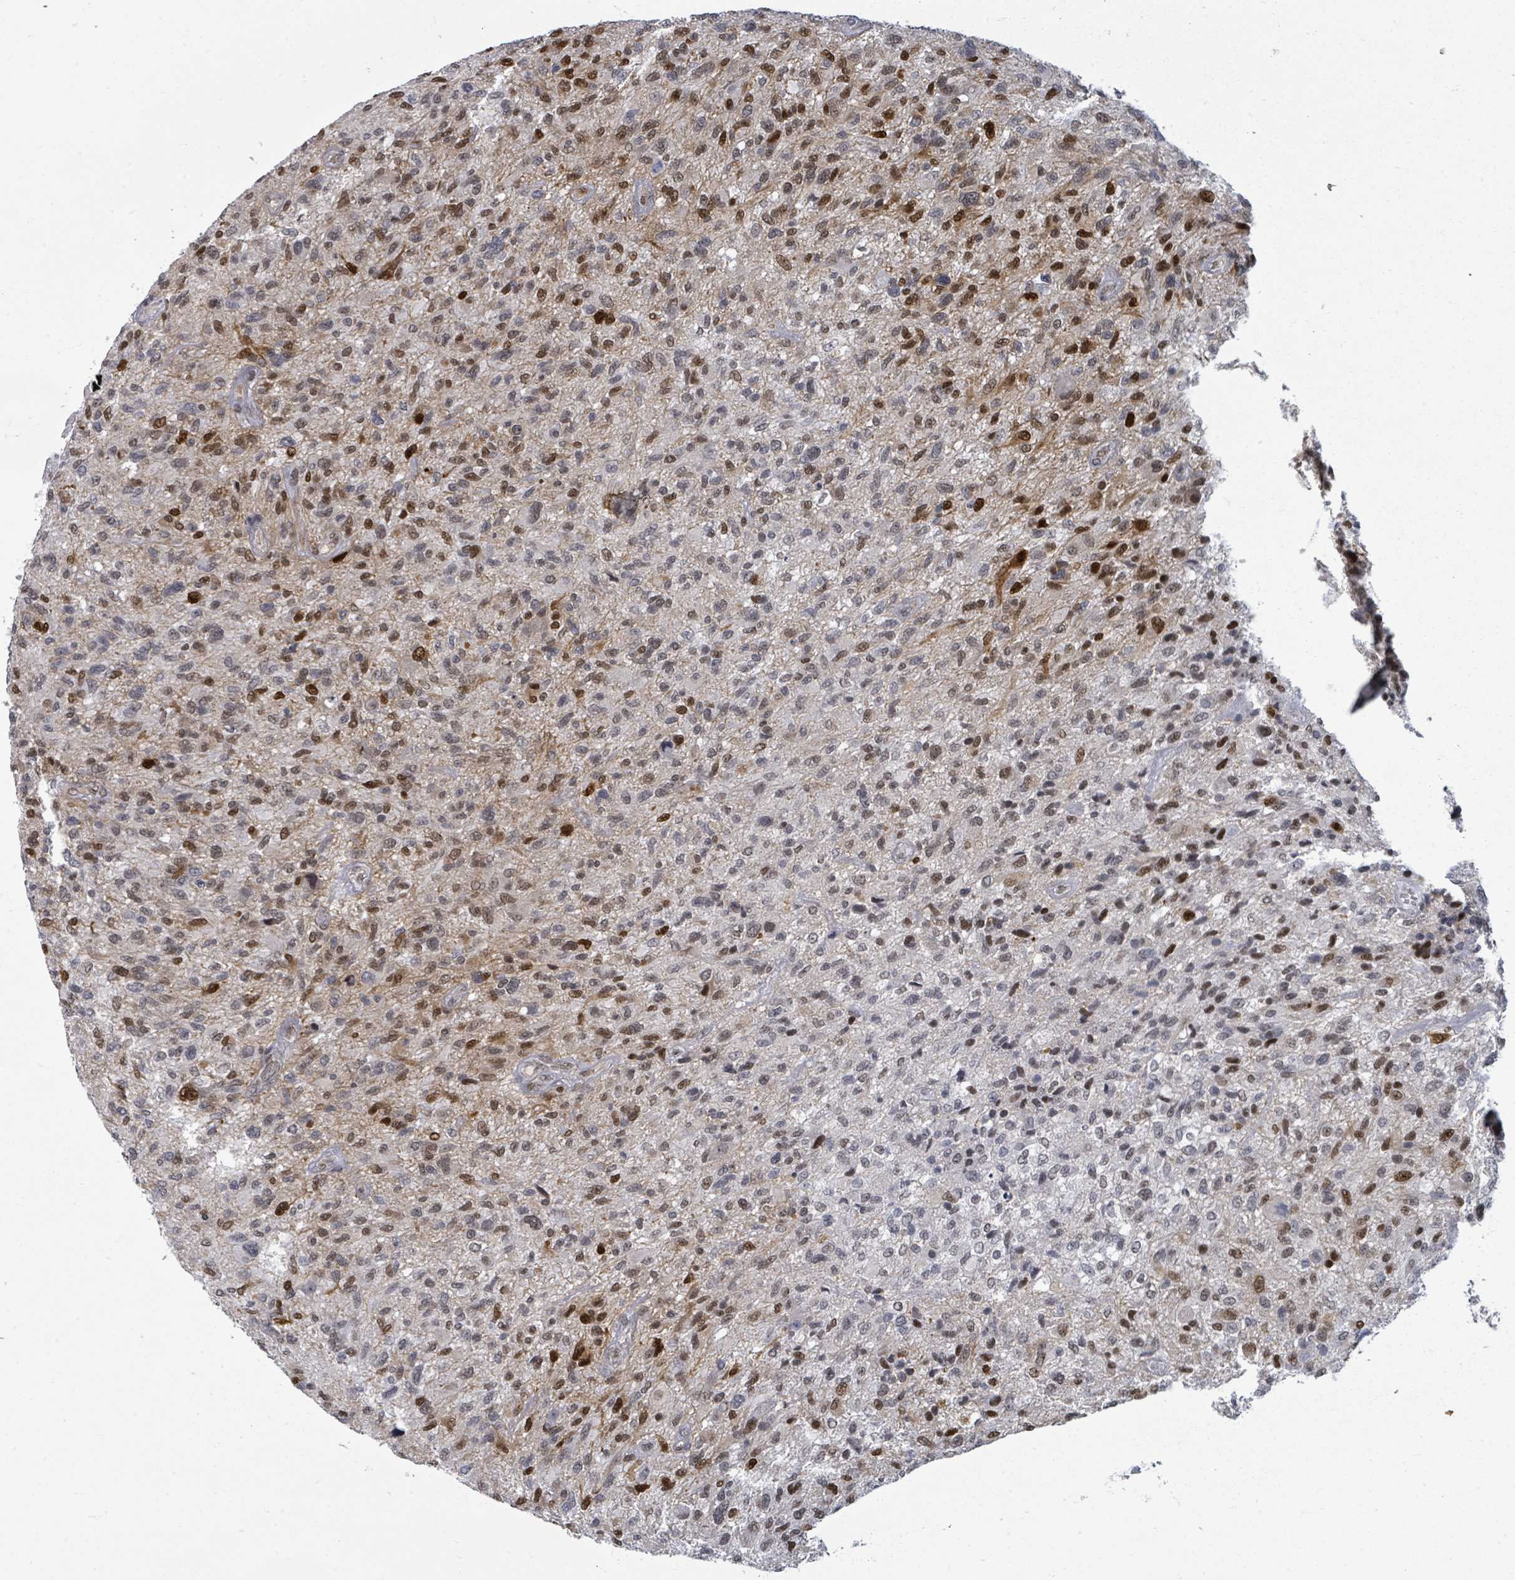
{"staining": {"intensity": "strong", "quantity": "25%-75%", "location": "nuclear"}, "tissue": "glioma", "cell_type": "Tumor cells", "image_type": "cancer", "snomed": [{"axis": "morphology", "description": "Glioma, malignant, High grade"}, {"axis": "topography", "description": "Brain"}], "caption": "This is an image of immunohistochemistry staining of glioma, which shows strong expression in the nuclear of tumor cells.", "gene": "ERCC5", "patient": {"sex": "male", "age": 47}}